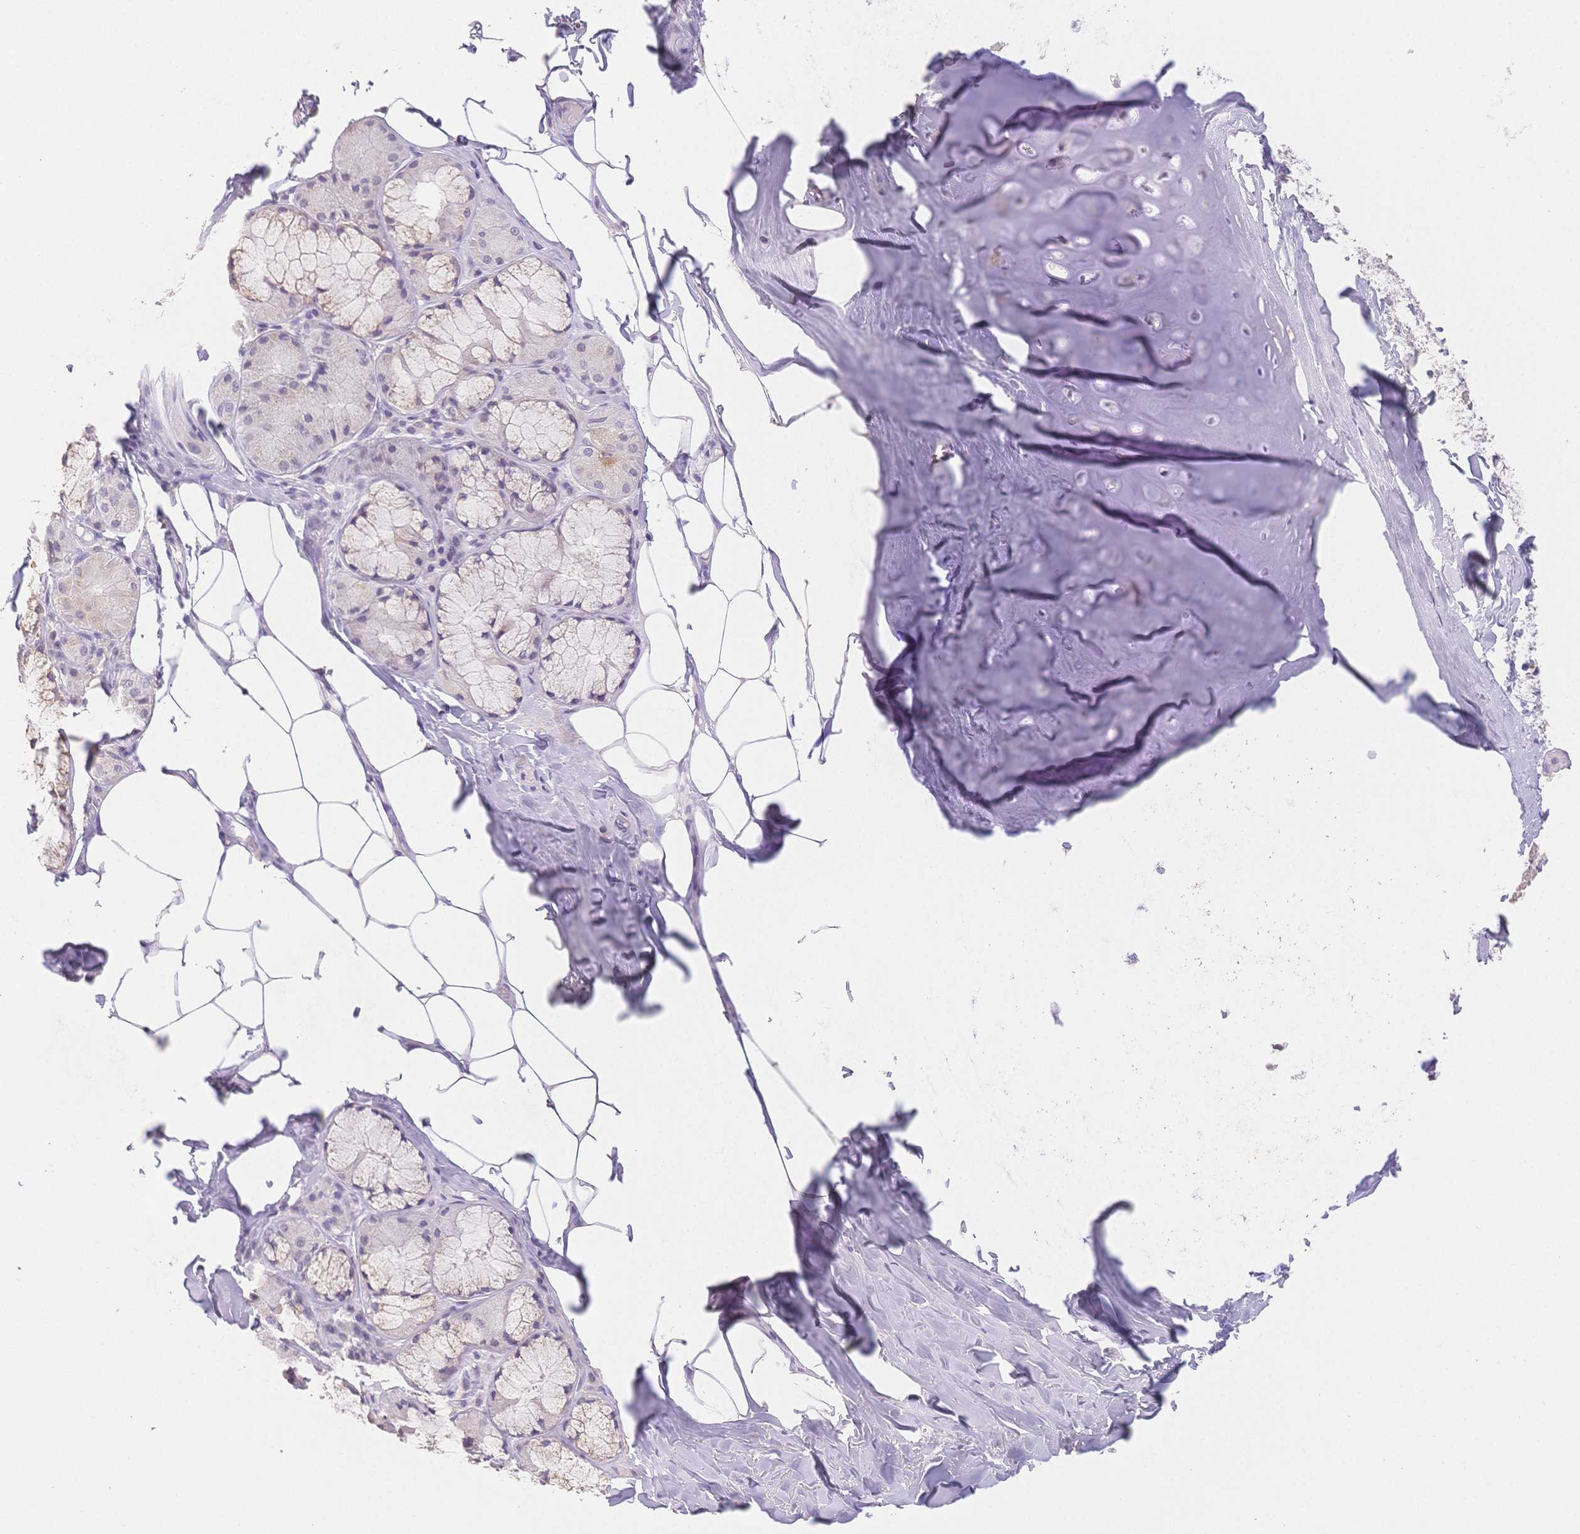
{"staining": {"intensity": "negative", "quantity": "none", "location": "none"}, "tissue": "adipose tissue", "cell_type": "Adipocytes", "image_type": "normal", "snomed": [{"axis": "morphology", "description": "Normal tissue, NOS"}, {"axis": "topography", "description": "Cartilage tissue"}, {"axis": "topography", "description": "Bronchus"}], "caption": "Immunohistochemical staining of benign human adipose tissue exhibits no significant staining in adipocytes. (DAB immunohistochemistry visualized using brightfield microscopy, high magnification).", "gene": "SUV39H2", "patient": {"sex": "male", "age": 64}}